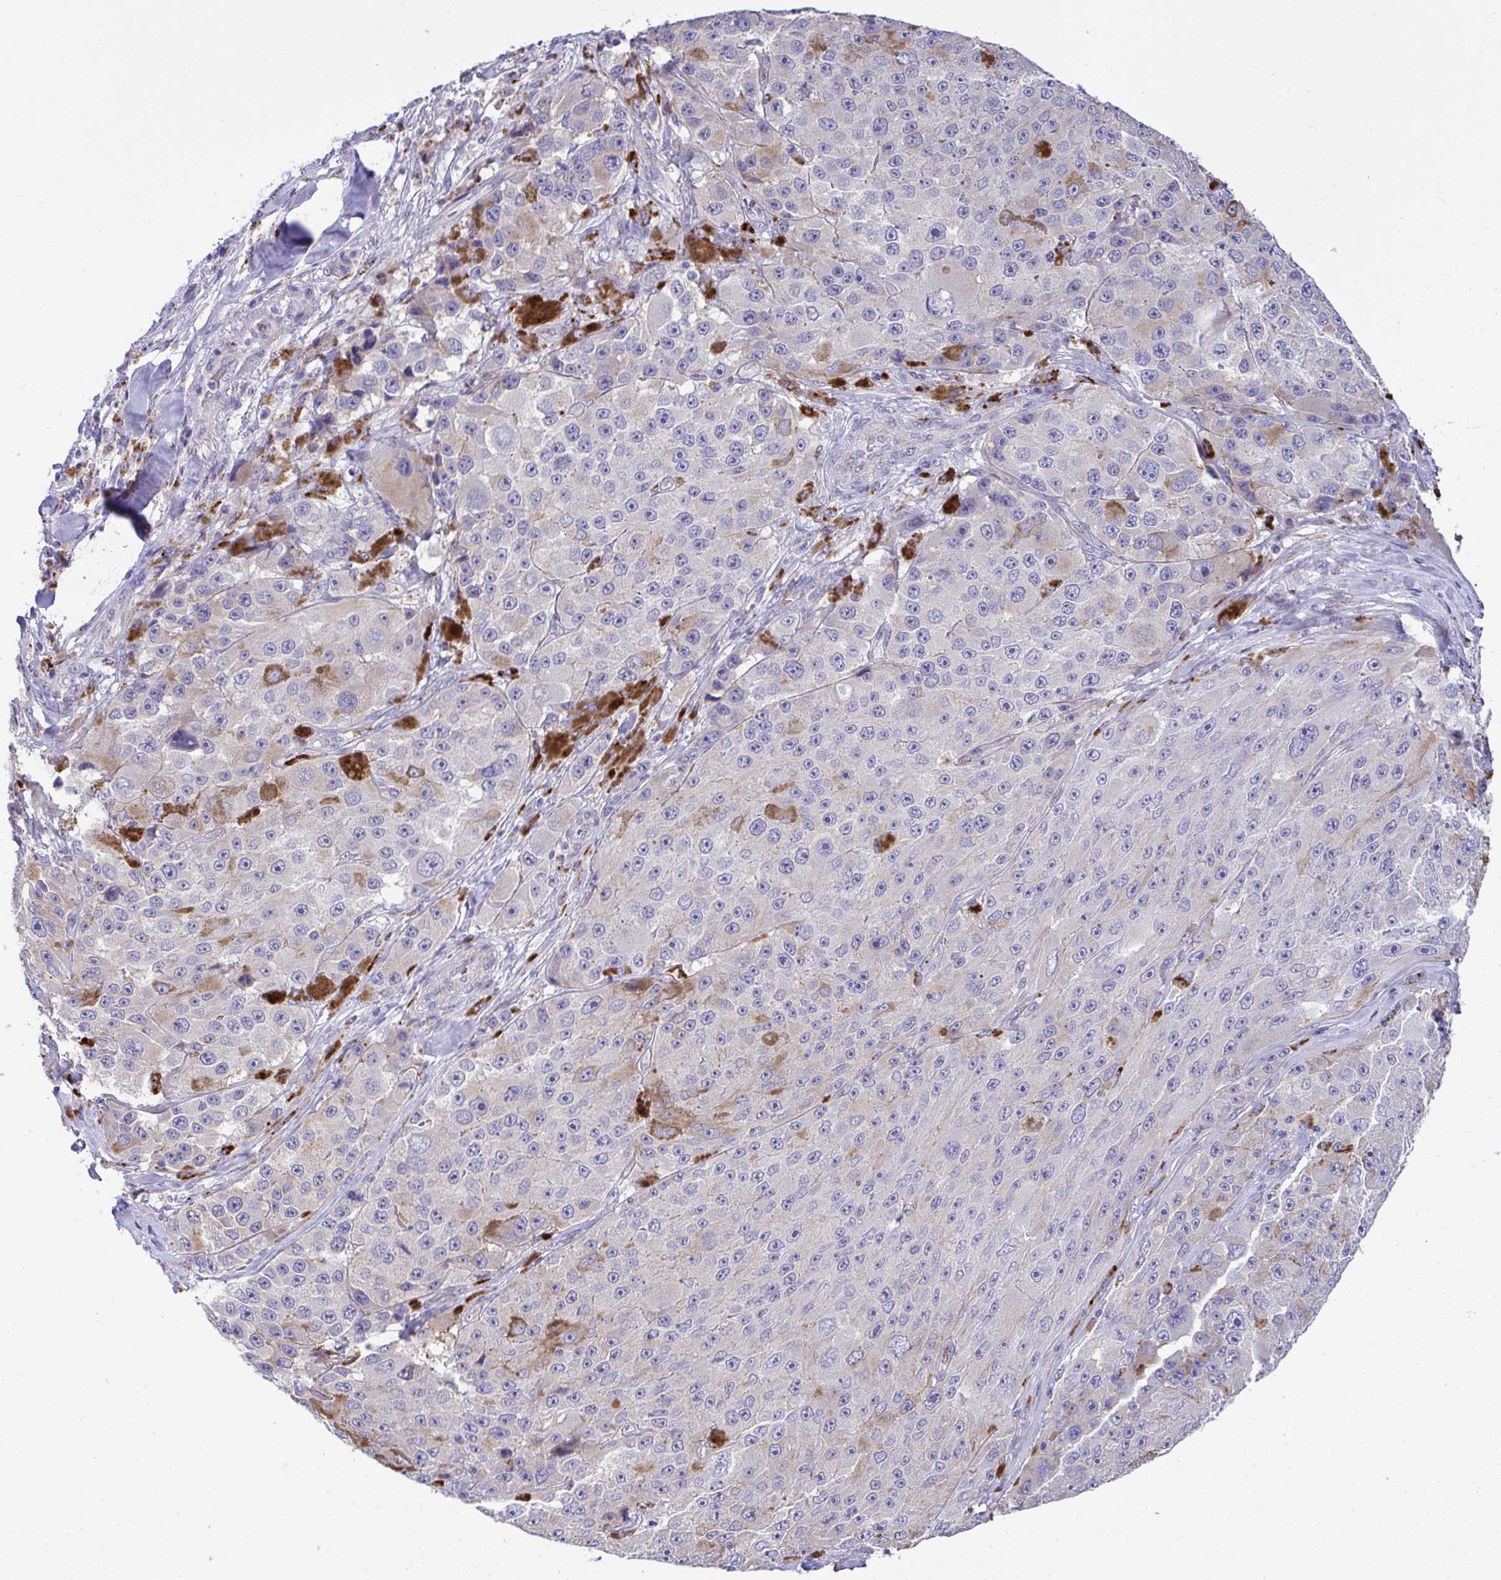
{"staining": {"intensity": "negative", "quantity": "none", "location": "none"}, "tissue": "melanoma", "cell_type": "Tumor cells", "image_type": "cancer", "snomed": [{"axis": "morphology", "description": "Malignant melanoma, Metastatic site"}, {"axis": "topography", "description": "Lymph node"}], "caption": "Photomicrograph shows no significant protein expression in tumor cells of malignant melanoma (metastatic site).", "gene": "TOR1AIP2", "patient": {"sex": "male", "age": 62}}